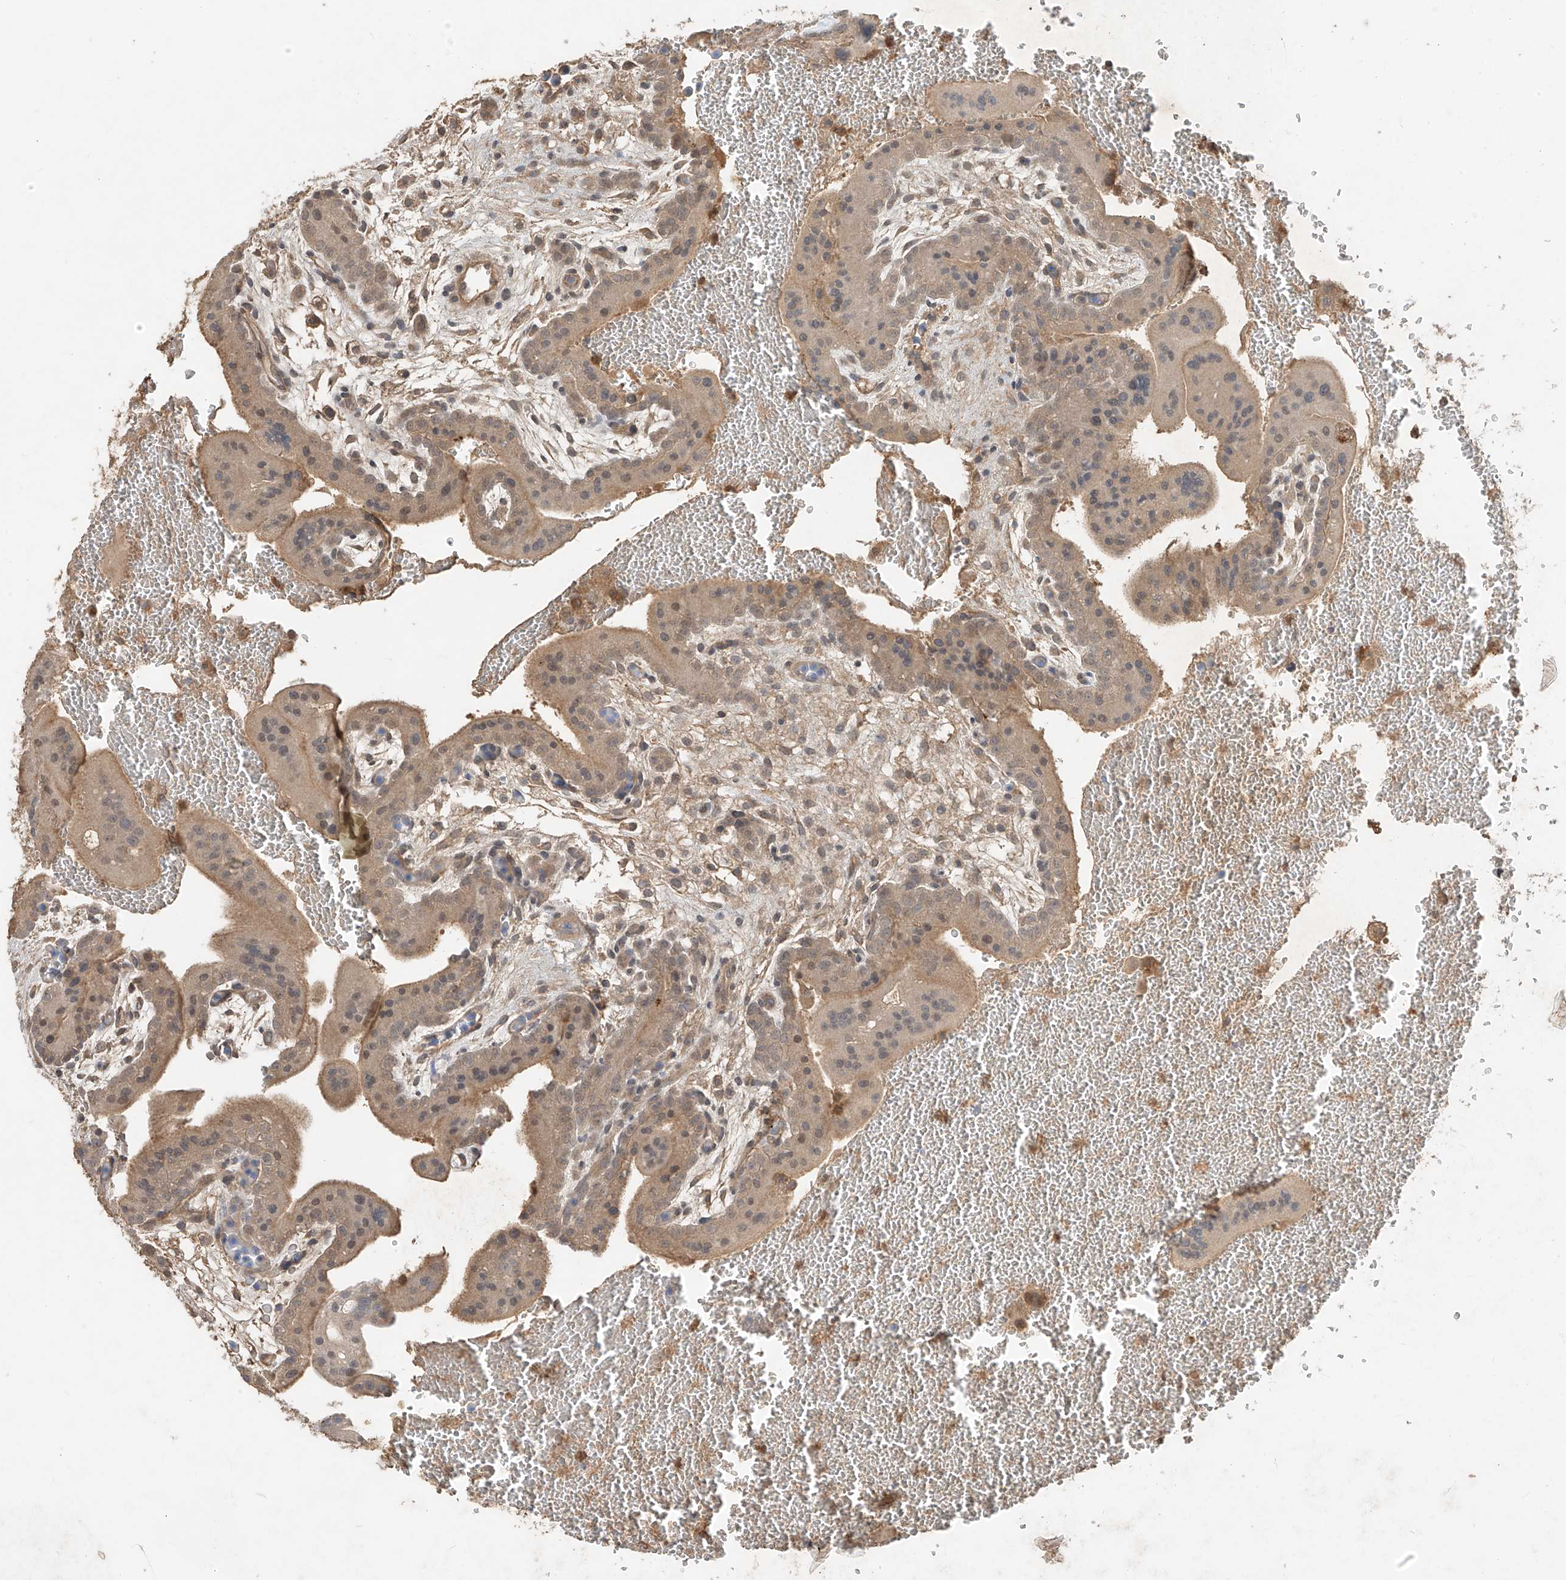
{"staining": {"intensity": "moderate", "quantity": "25%-75%", "location": "cytoplasmic/membranous"}, "tissue": "placenta", "cell_type": "Trophoblastic cells", "image_type": "normal", "snomed": [{"axis": "morphology", "description": "Normal tissue, NOS"}, {"axis": "topography", "description": "Placenta"}], "caption": "Moderate cytoplasmic/membranous protein staining is appreciated in approximately 25%-75% of trophoblastic cells in placenta.", "gene": "CACNA2D4", "patient": {"sex": "female", "age": 35}}